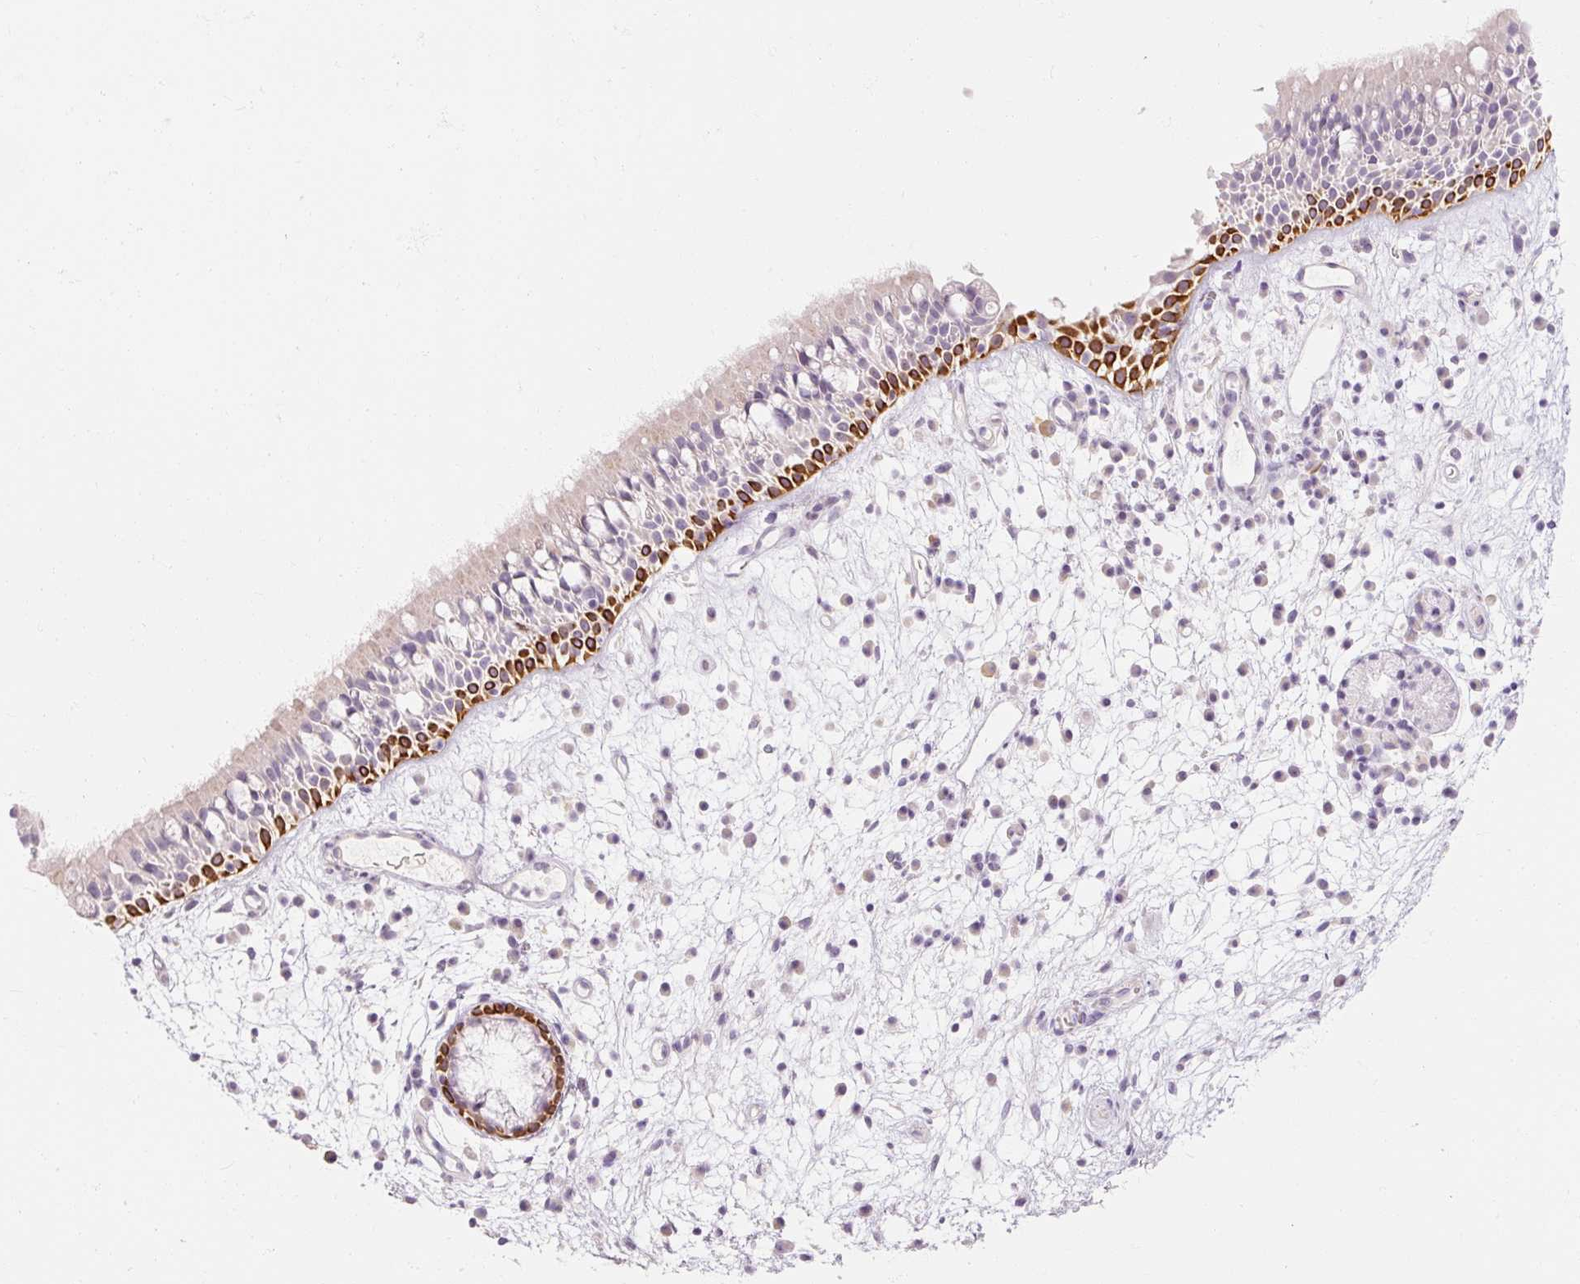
{"staining": {"intensity": "strong", "quantity": "<25%", "location": "cytoplasmic/membranous"}, "tissue": "nasopharynx", "cell_type": "Respiratory epithelial cells", "image_type": "normal", "snomed": [{"axis": "morphology", "description": "Normal tissue, NOS"}, {"axis": "morphology", "description": "Inflammation, NOS"}, {"axis": "topography", "description": "Nasopharynx"}], "caption": "Approximately <25% of respiratory epithelial cells in normal human nasopharynx display strong cytoplasmic/membranous protein staining as visualized by brown immunohistochemical staining.", "gene": "NFE2L3", "patient": {"sex": "male", "age": 54}}